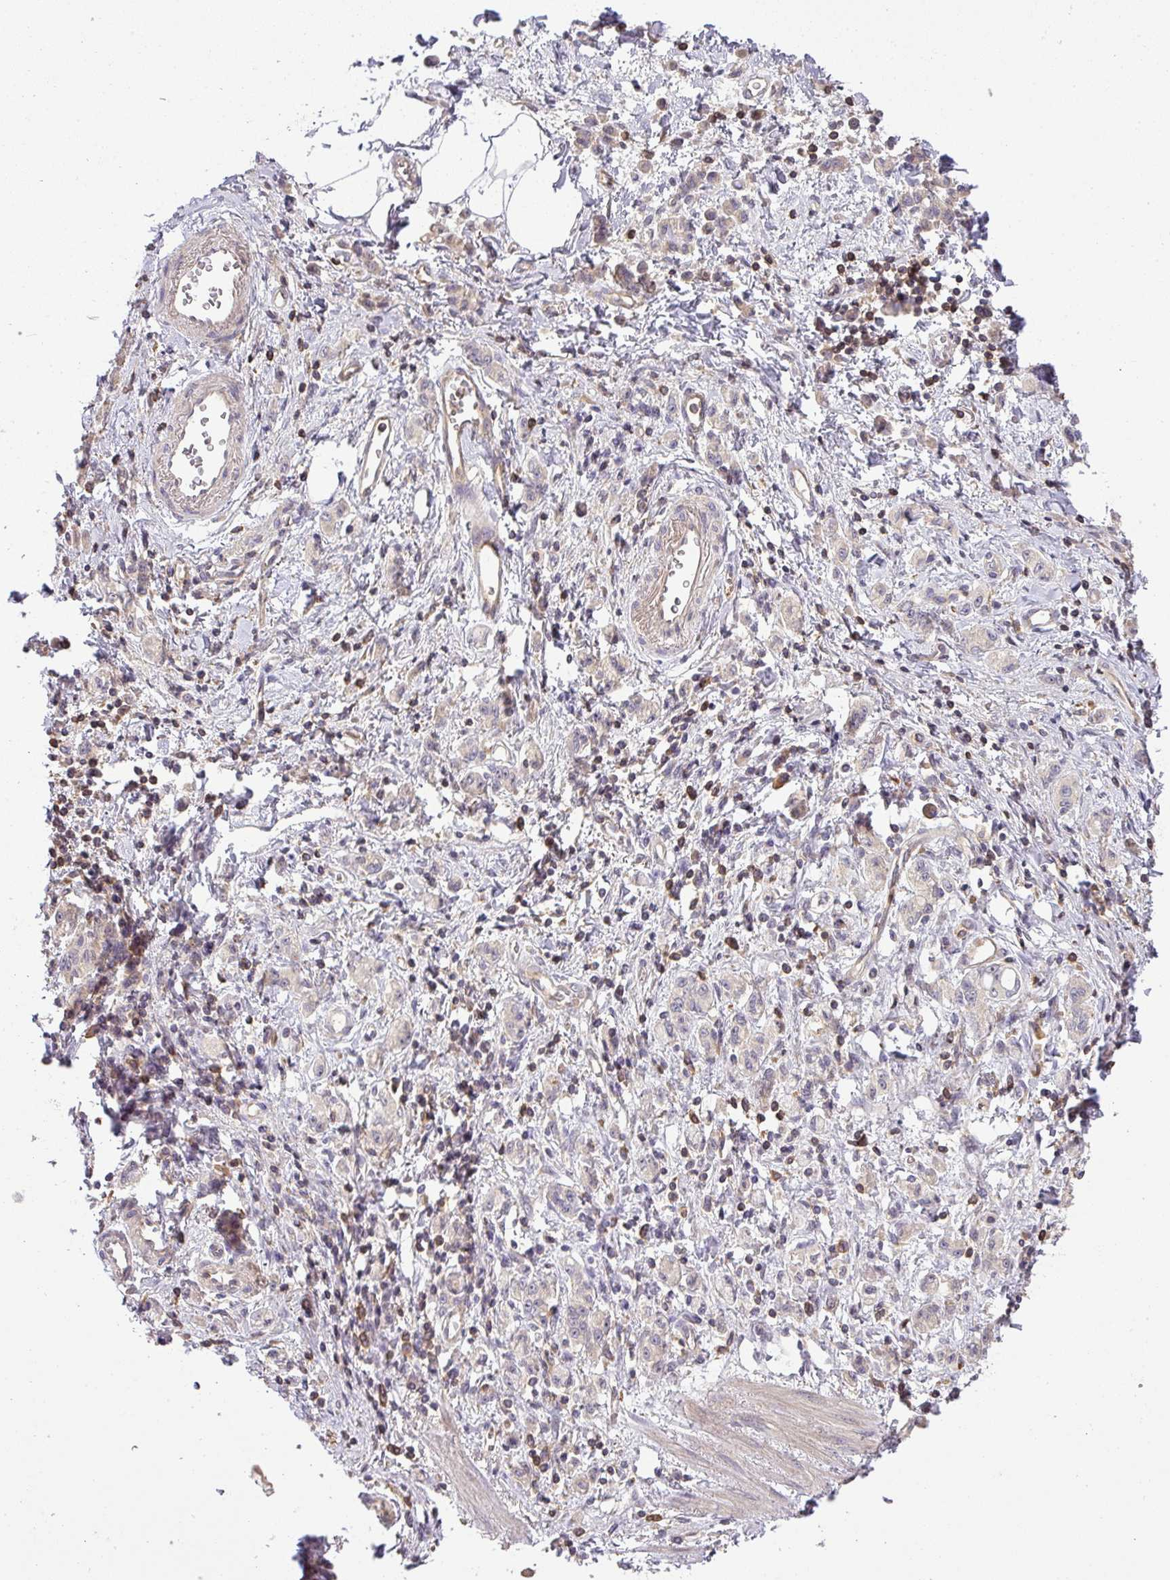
{"staining": {"intensity": "weak", "quantity": "25%-75%", "location": "cytoplasmic/membranous"}, "tissue": "stomach cancer", "cell_type": "Tumor cells", "image_type": "cancer", "snomed": [{"axis": "morphology", "description": "Adenocarcinoma, NOS"}, {"axis": "topography", "description": "Stomach"}], "caption": "Stomach adenocarcinoma stained with IHC demonstrates weak cytoplasmic/membranous staining in about 25%-75% of tumor cells.", "gene": "TCL1B", "patient": {"sex": "male", "age": 77}}